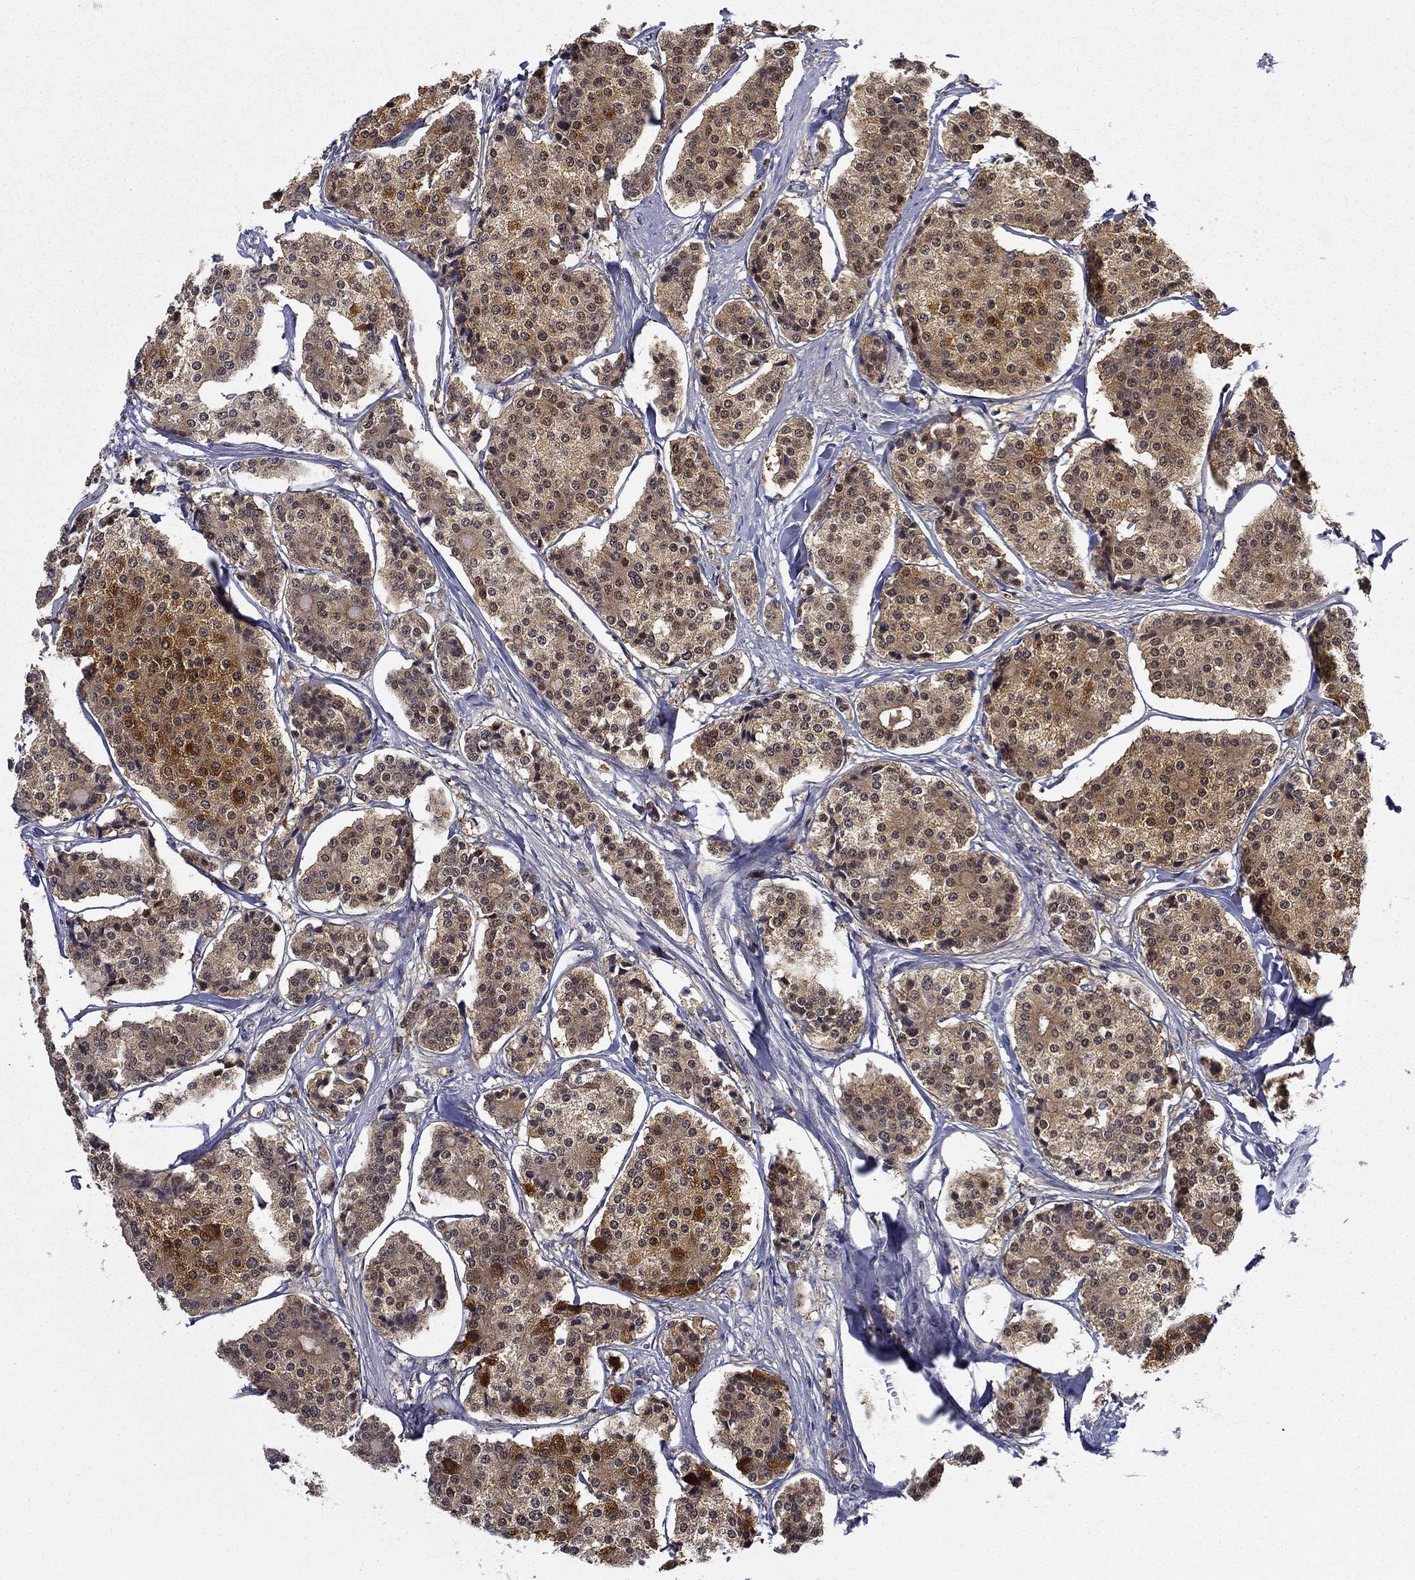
{"staining": {"intensity": "moderate", "quantity": "25%-75%", "location": "cytoplasmic/membranous"}, "tissue": "carcinoid", "cell_type": "Tumor cells", "image_type": "cancer", "snomed": [{"axis": "morphology", "description": "Carcinoid, malignant, NOS"}, {"axis": "topography", "description": "Small intestine"}], "caption": "Immunohistochemical staining of carcinoid demonstrates medium levels of moderate cytoplasmic/membranous protein expression in approximately 25%-75% of tumor cells. (DAB IHC, brown staining for protein, blue staining for nuclei).", "gene": "DDTL", "patient": {"sex": "female", "age": 65}}